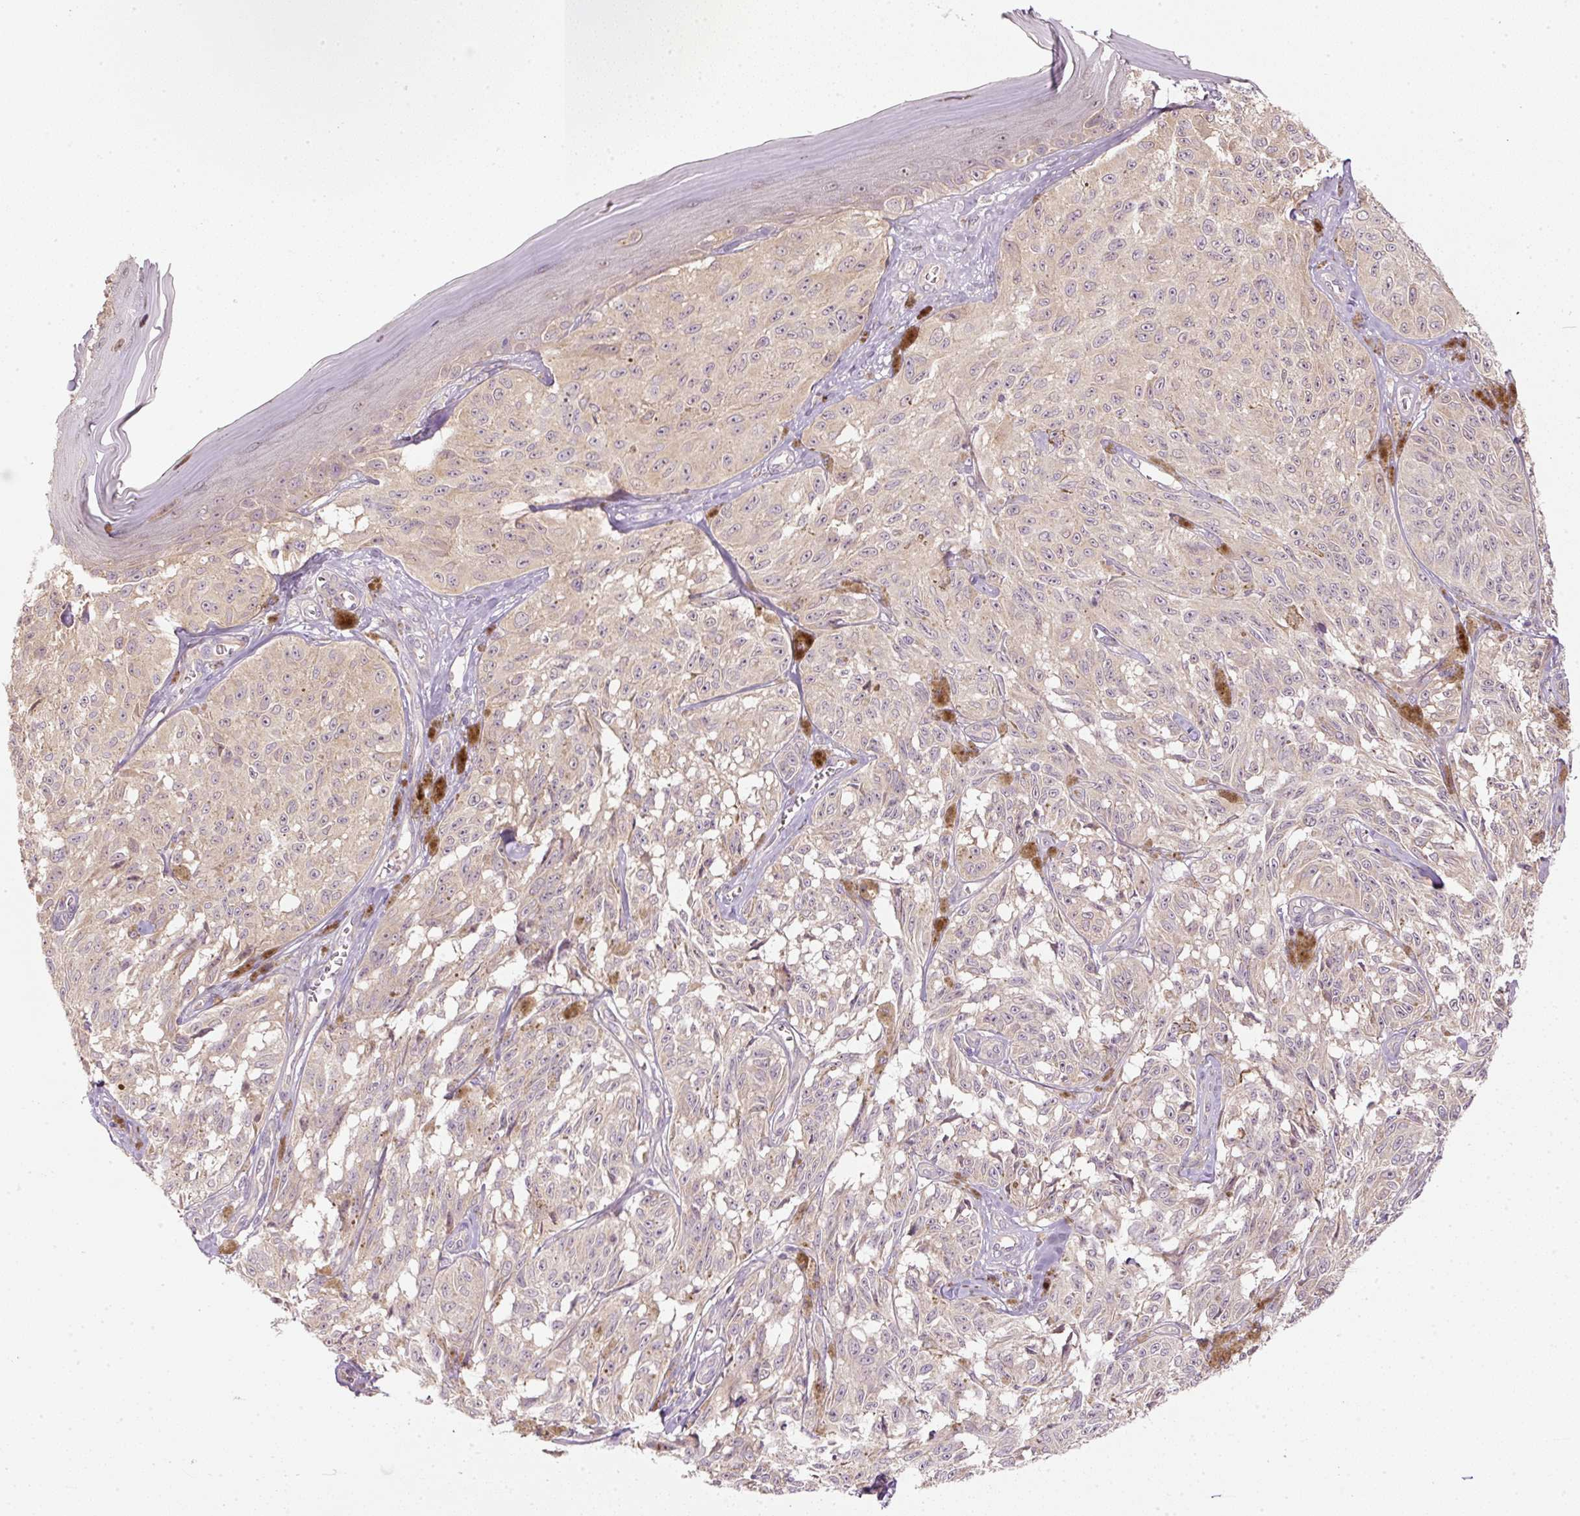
{"staining": {"intensity": "negative", "quantity": "none", "location": "none"}, "tissue": "melanoma", "cell_type": "Tumor cells", "image_type": "cancer", "snomed": [{"axis": "morphology", "description": "Malignant melanoma, NOS"}, {"axis": "topography", "description": "Skin"}], "caption": "This is a photomicrograph of immunohistochemistry staining of malignant melanoma, which shows no positivity in tumor cells.", "gene": "CTTNBP2", "patient": {"sex": "male", "age": 68}}